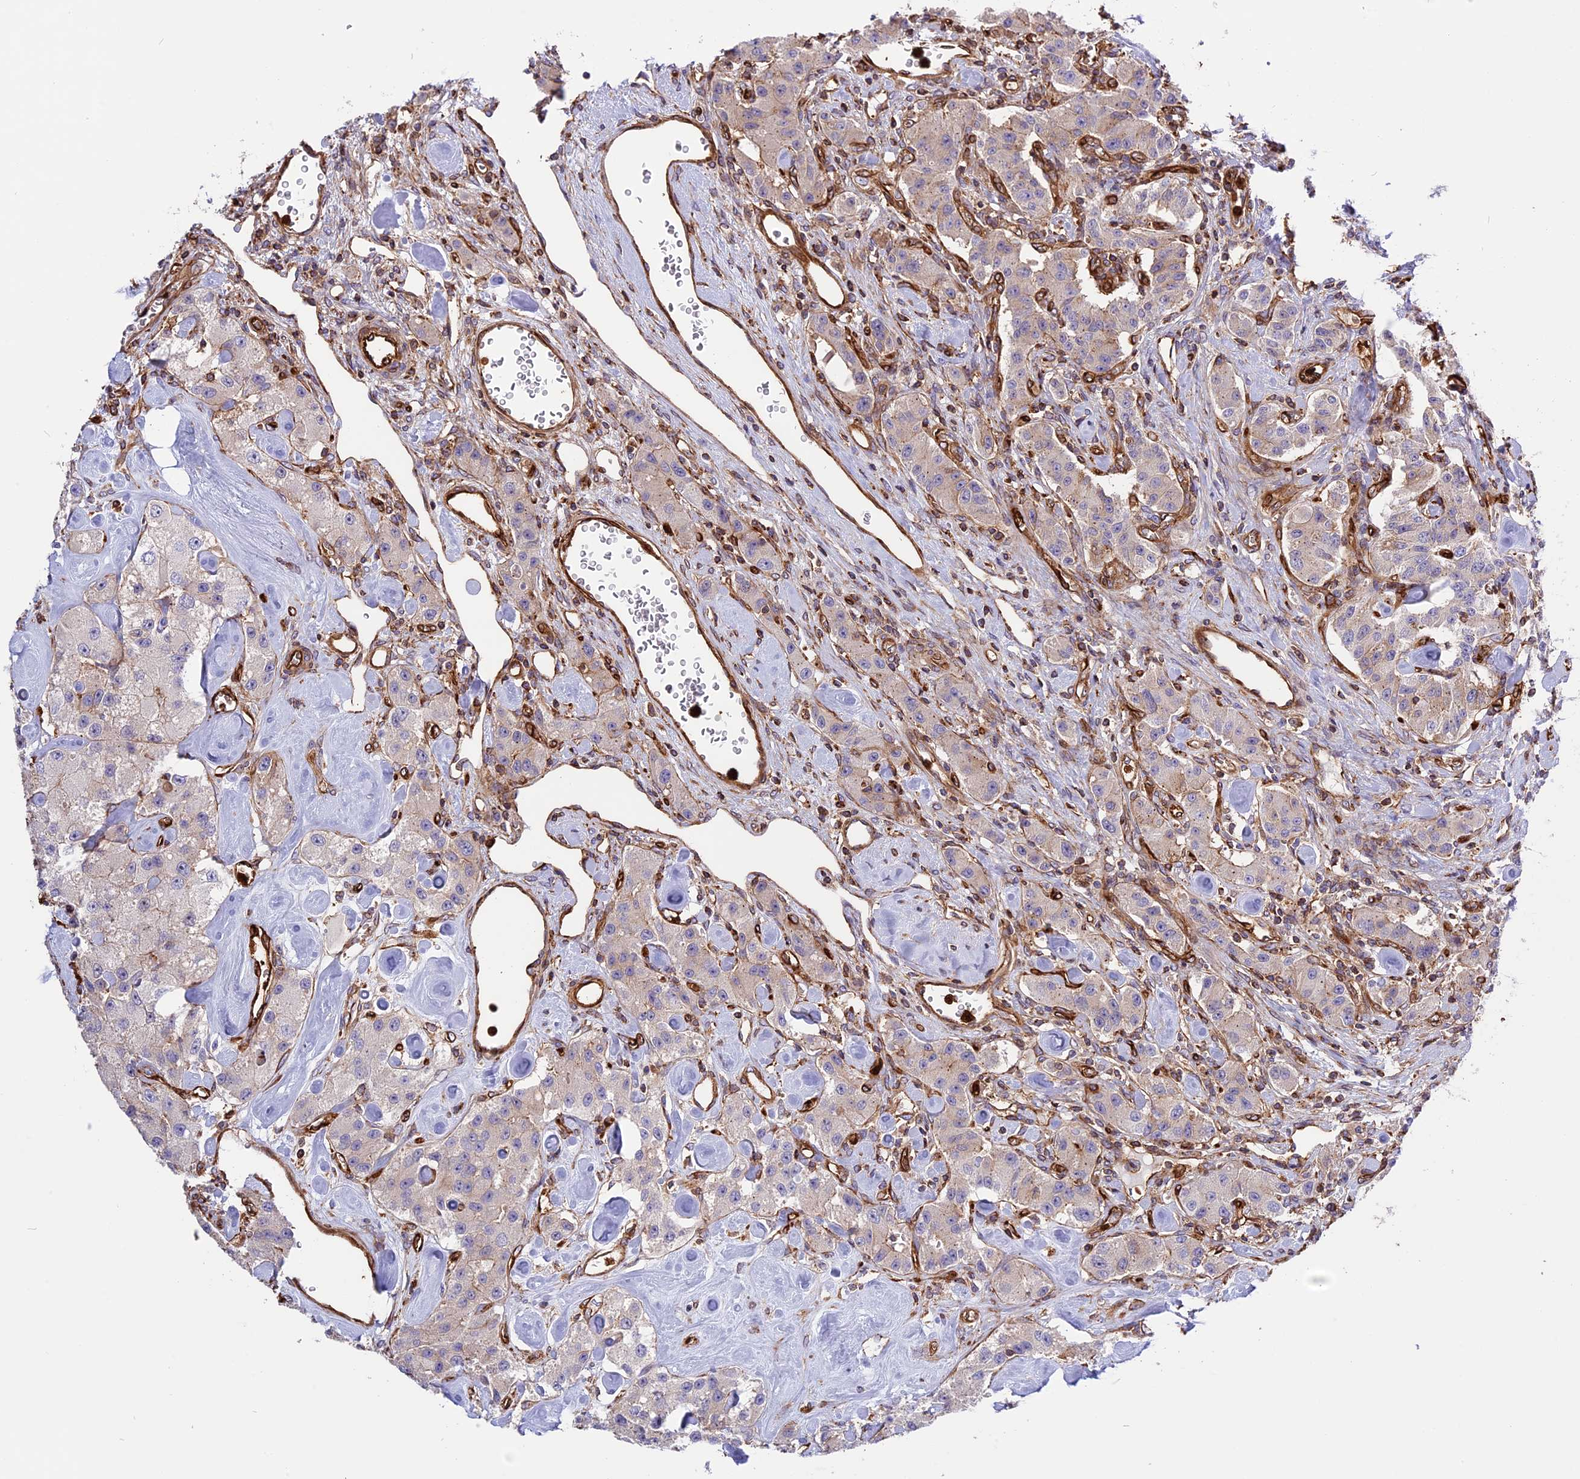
{"staining": {"intensity": "negative", "quantity": "none", "location": "none"}, "tissue": "carcinoid", "cell_type": "Tumor cells", "image_type": "cancer", "snomed": [{"axis": "morphology", "description": "Carcinoid, malignant, NOS"}, {"axis": "topography", "description": "Pancreas"}], "caption": "Tumor cells show no significant positivity in carcinoid (malignant). (DAB immunohistochemistry with hematoxylin counter stain).", "gene": "CD99L2", "patient": {"sex": "male", "age": 41}}